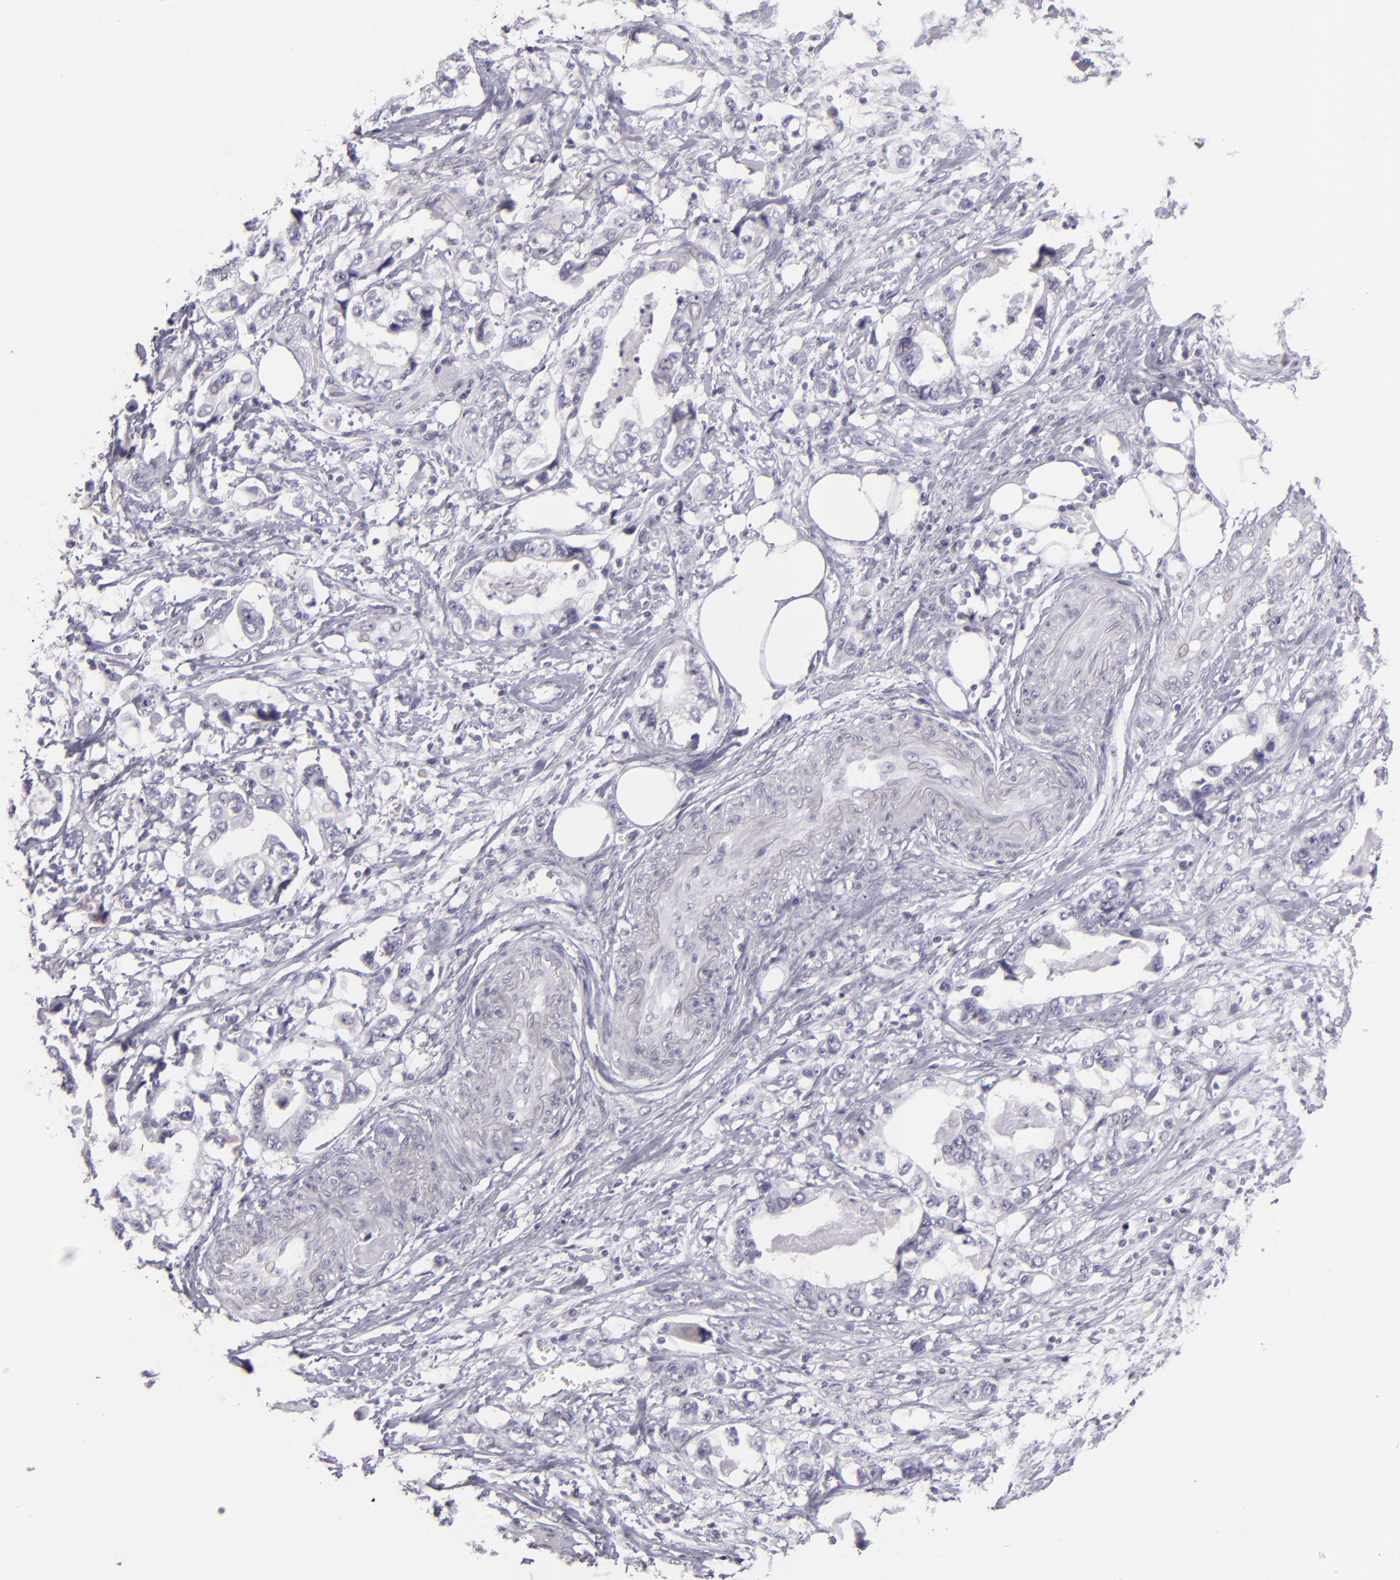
{"staining": {"intensity": "negative", "quantity": "none", "location": "none"}, "tissue": "stomach cancer", "cell_type": "Tumor cells", "image_type": "cancer", "snomed": [{"axis": "morphology", "description": "Adenocarcinoma, NOS"}, {"axis": "topography", "description": "Pancreas"}, {"axis": "topography", "description": "Stomach, upper"}], "caption": "Protein analysis of stomach adenocarcinoma shows no significant expression in tumor cells.", "gene": "EGFL6", "patient": {"sex": "male", "age": 77}}